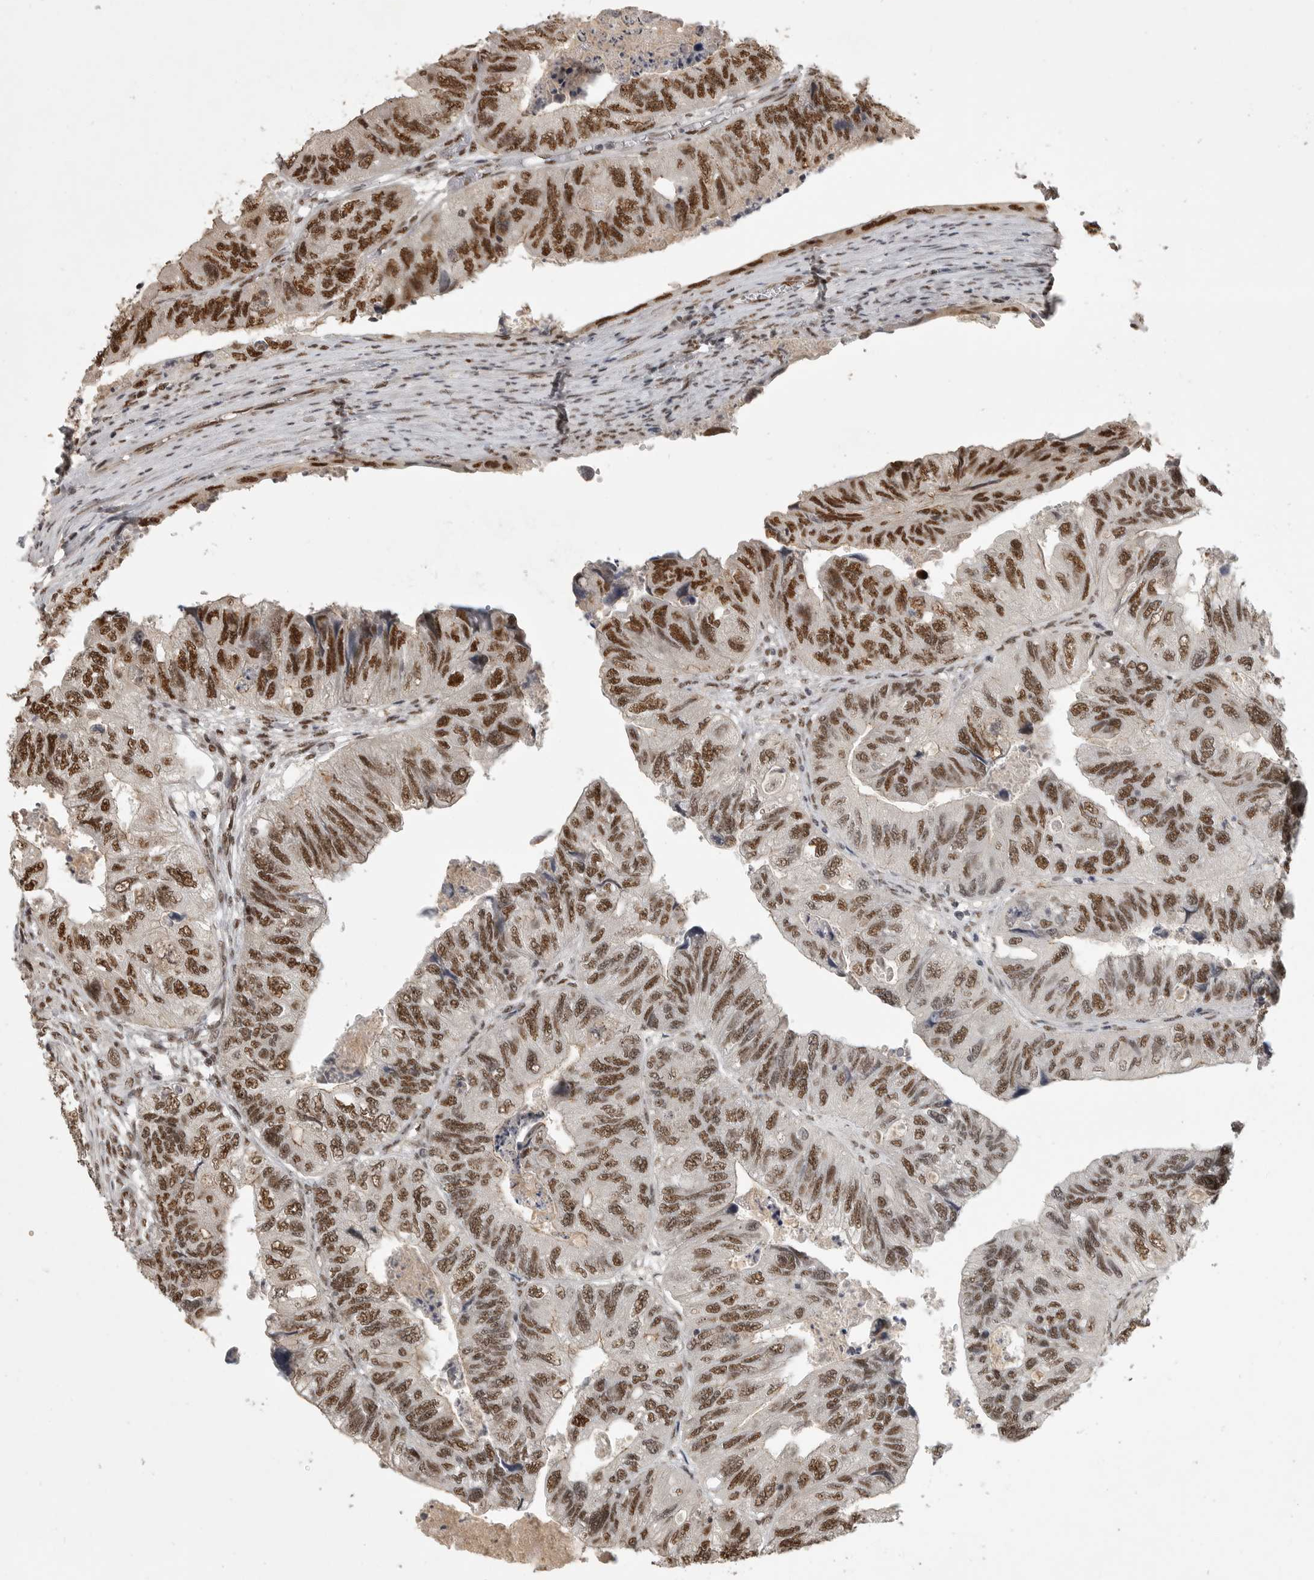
{"staining": {"intensity": "strong", "quantity": ">75%", "location": "nuclear"}, "tissue": "colorectal cancer", "cell_type": "Tumor cells", "image_type": "cancer", "snomed": [{"axis": "morphology", "description": "Adenocarcinoma, NOS"}, {"axis": "topography", "description": "Rectum"}], "caption": "The histopathology image shows immunohistochemical staining of colorectal cancer. There is strong nuclear staining is seen in about >75% of tumor cells.", "gene": "CBLL1", "patient": {"sex": "male", "age": 63}}